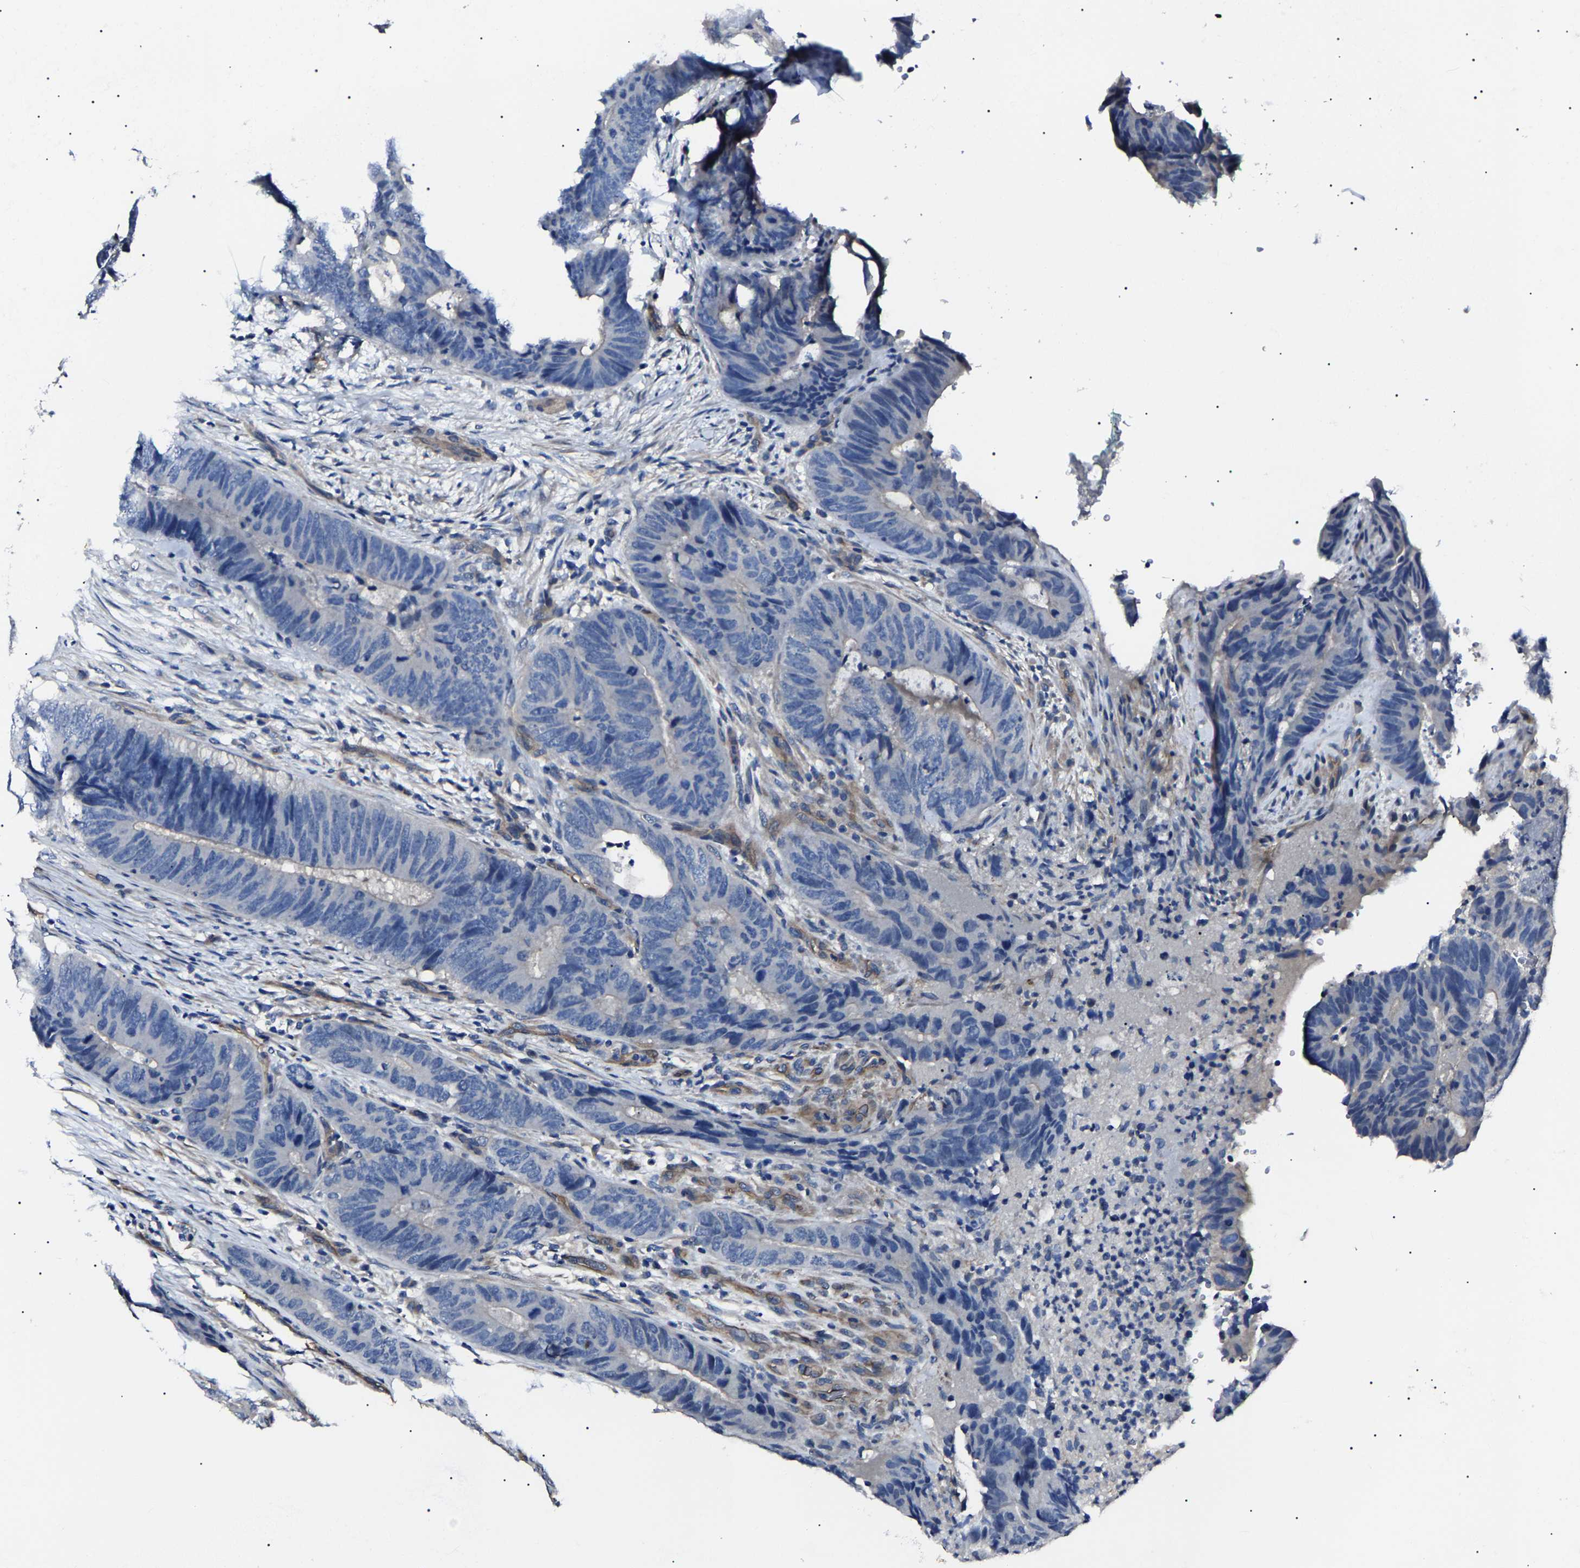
{"staining": {"intensity": "negative", "quantity": "none", "location": "none"}, "tissue": "colorectal cancer", "cell_type": "Tumor cells", "image_type": "cancer", "snomed": [{"axis": "morphology", "description": "Adenocarcinoma, NOS"}, {"axis": "topography", "description": "Colon"}], "caption": "High magnification brightfield microscopy of colorectal cancer stained with DAB (brown) and counterstained with hematoxylin (blue): tumor cells show no significant staining.", "gene": "KLHL42", "patient": {"sex": "male", "age": 56}}